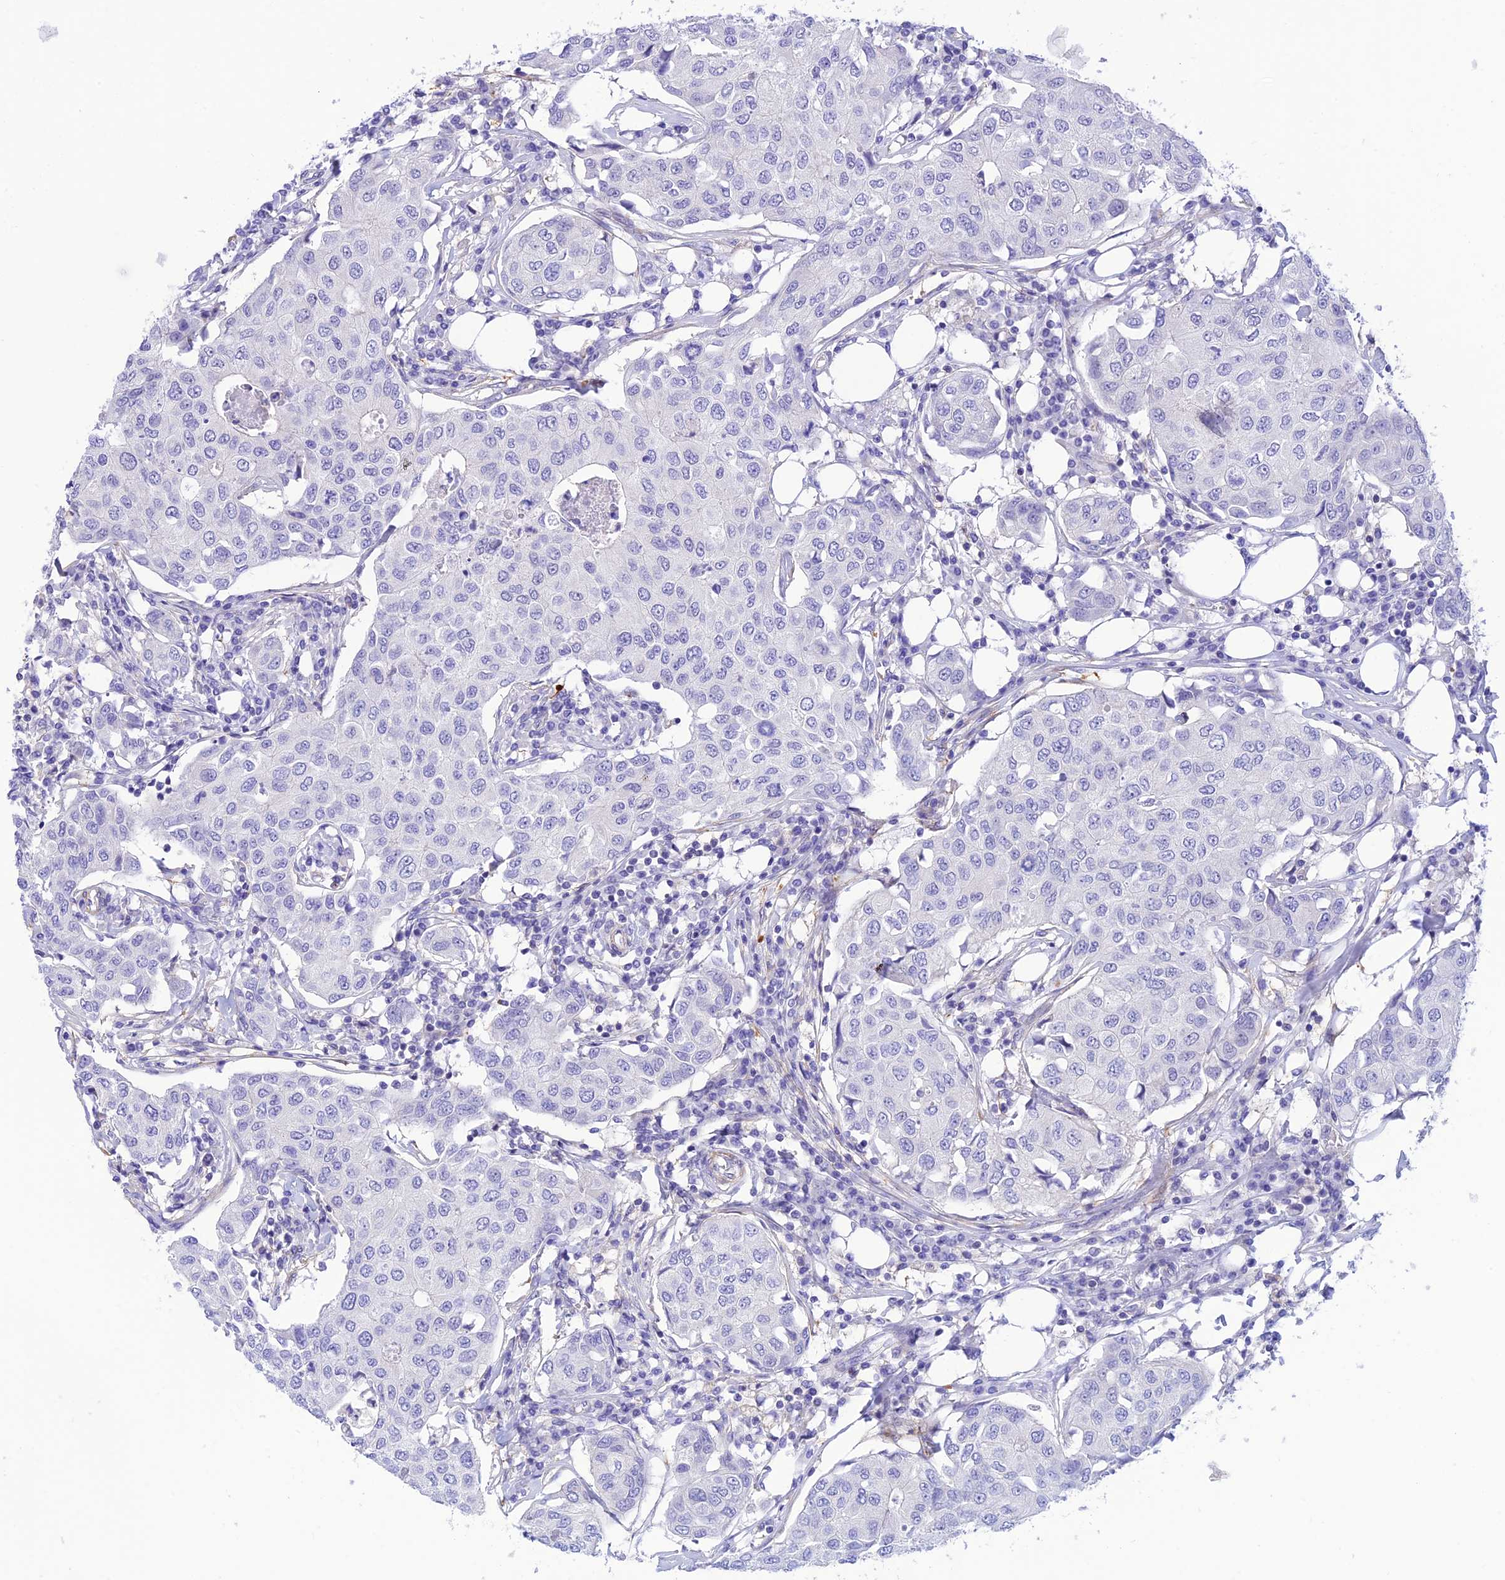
{"staining": {"intensity": "negative", "quantity": "none", "location": "none"}, "tissue": "breast cancer", "cell_type": "Tumor cells", "image_type": "cancer", "snomed": [{"axis": "morphology", "description": "Duct carcinoma"}, {"axis": "topography", "description": "Breast"}], "caption": "Human intraductal carcinoma (breast) stained for a protein using immunohistochemistry exhibits no staining in tumor cells.", "gene": "ZDHHC16", "patient": {"sex": "female", "age": 80}}